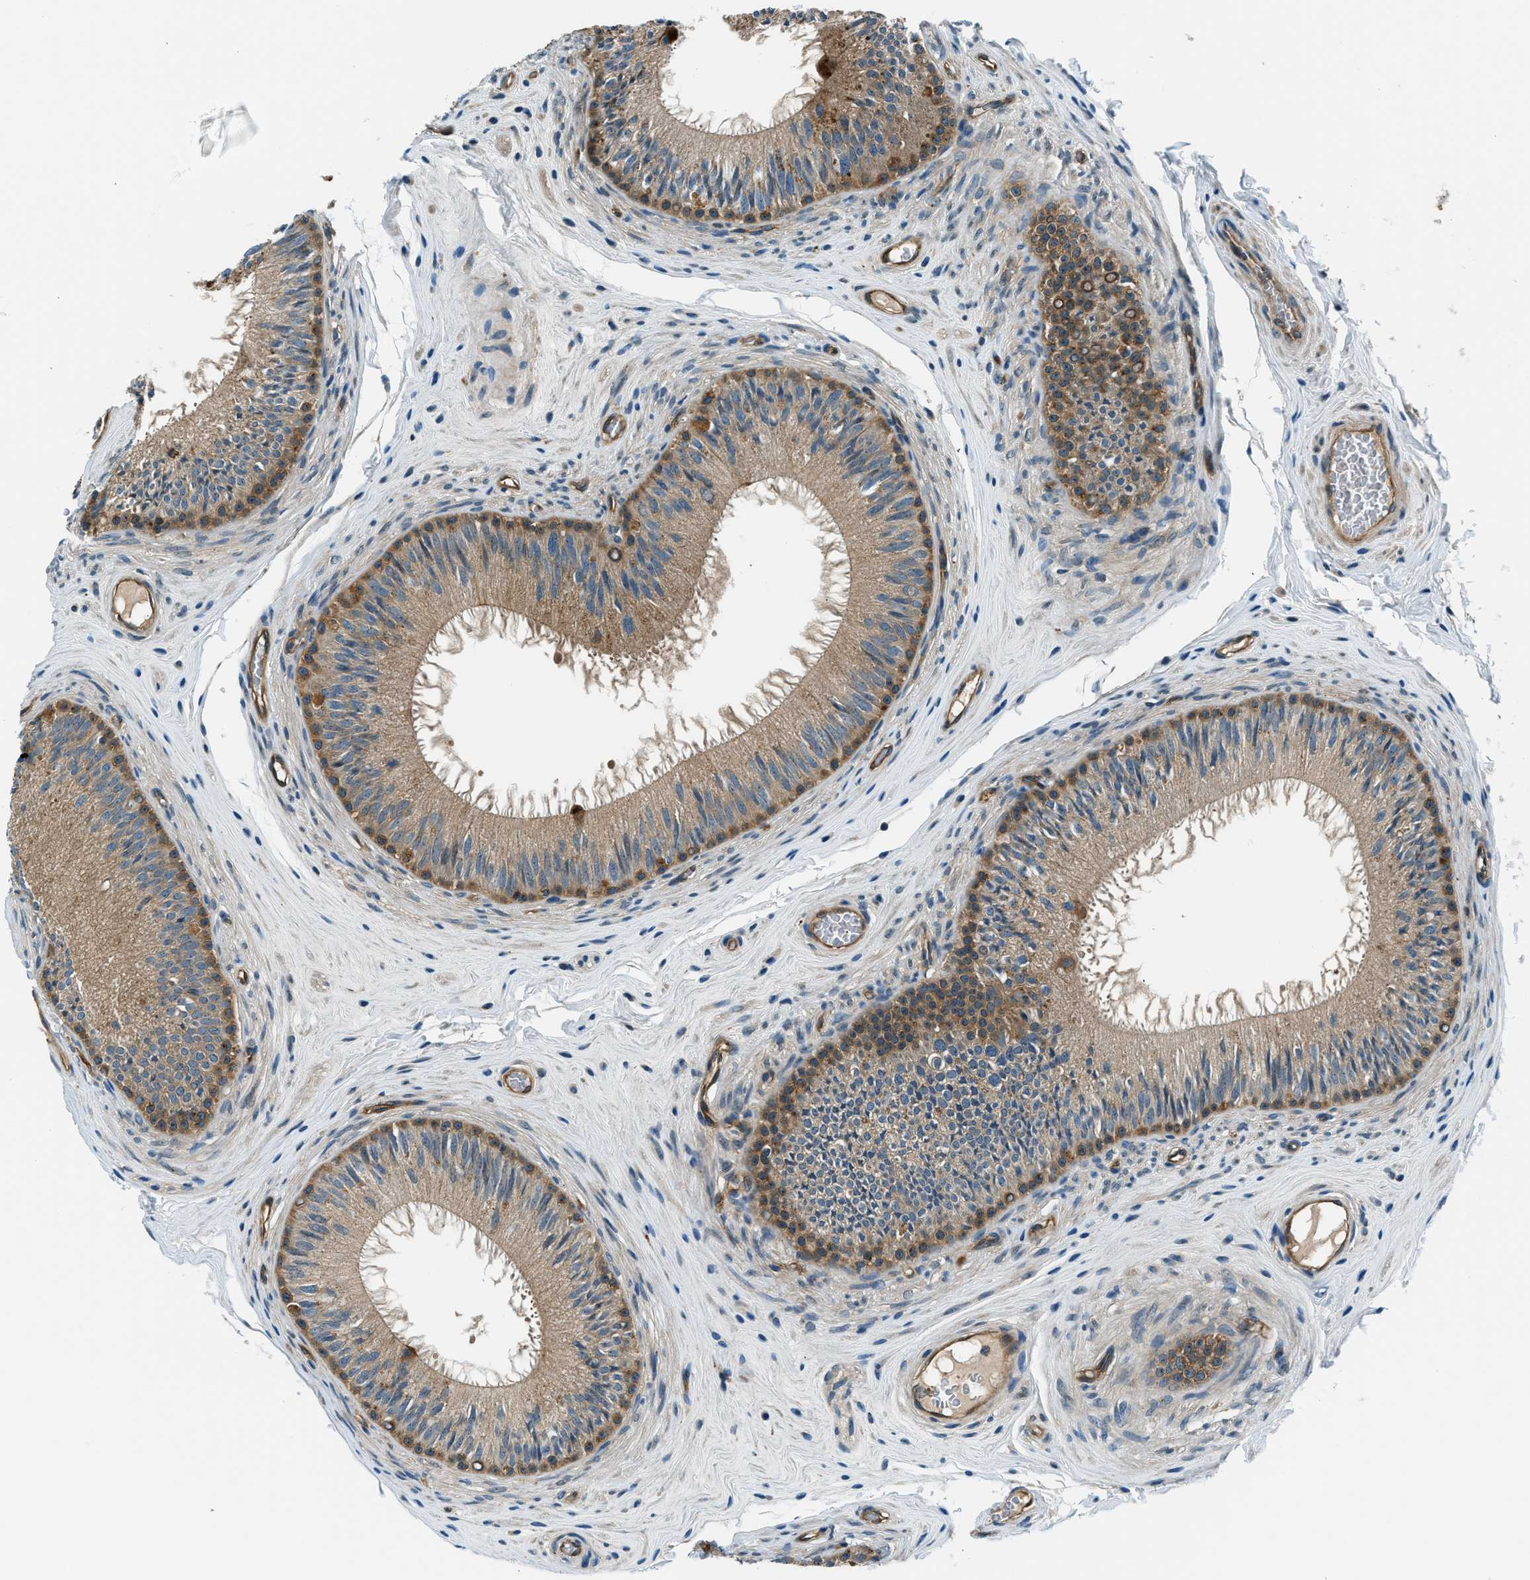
{"staining": {"intensity": "moderate", "quantity": ">75%", "location": "cytoplasmic/membranous"}, "tissue": "epididymis", "cell_type": "Glandular cells", "image_type": "normal", "snomed": [{"axis": "morphology", "description": "Normal tissue, NOS"}, {"axis": "topography", "description": "Testis"}, {"axis": "topography", "description": "Epididymis"}], "caption": "The histopathology image shows a brown stain indicating the presence of a protein in the cytoplasmic/membranous of glandular cells in epididymis.", "gene": "SLC19A2", "patient": {"sex": "male", "age": 36}}